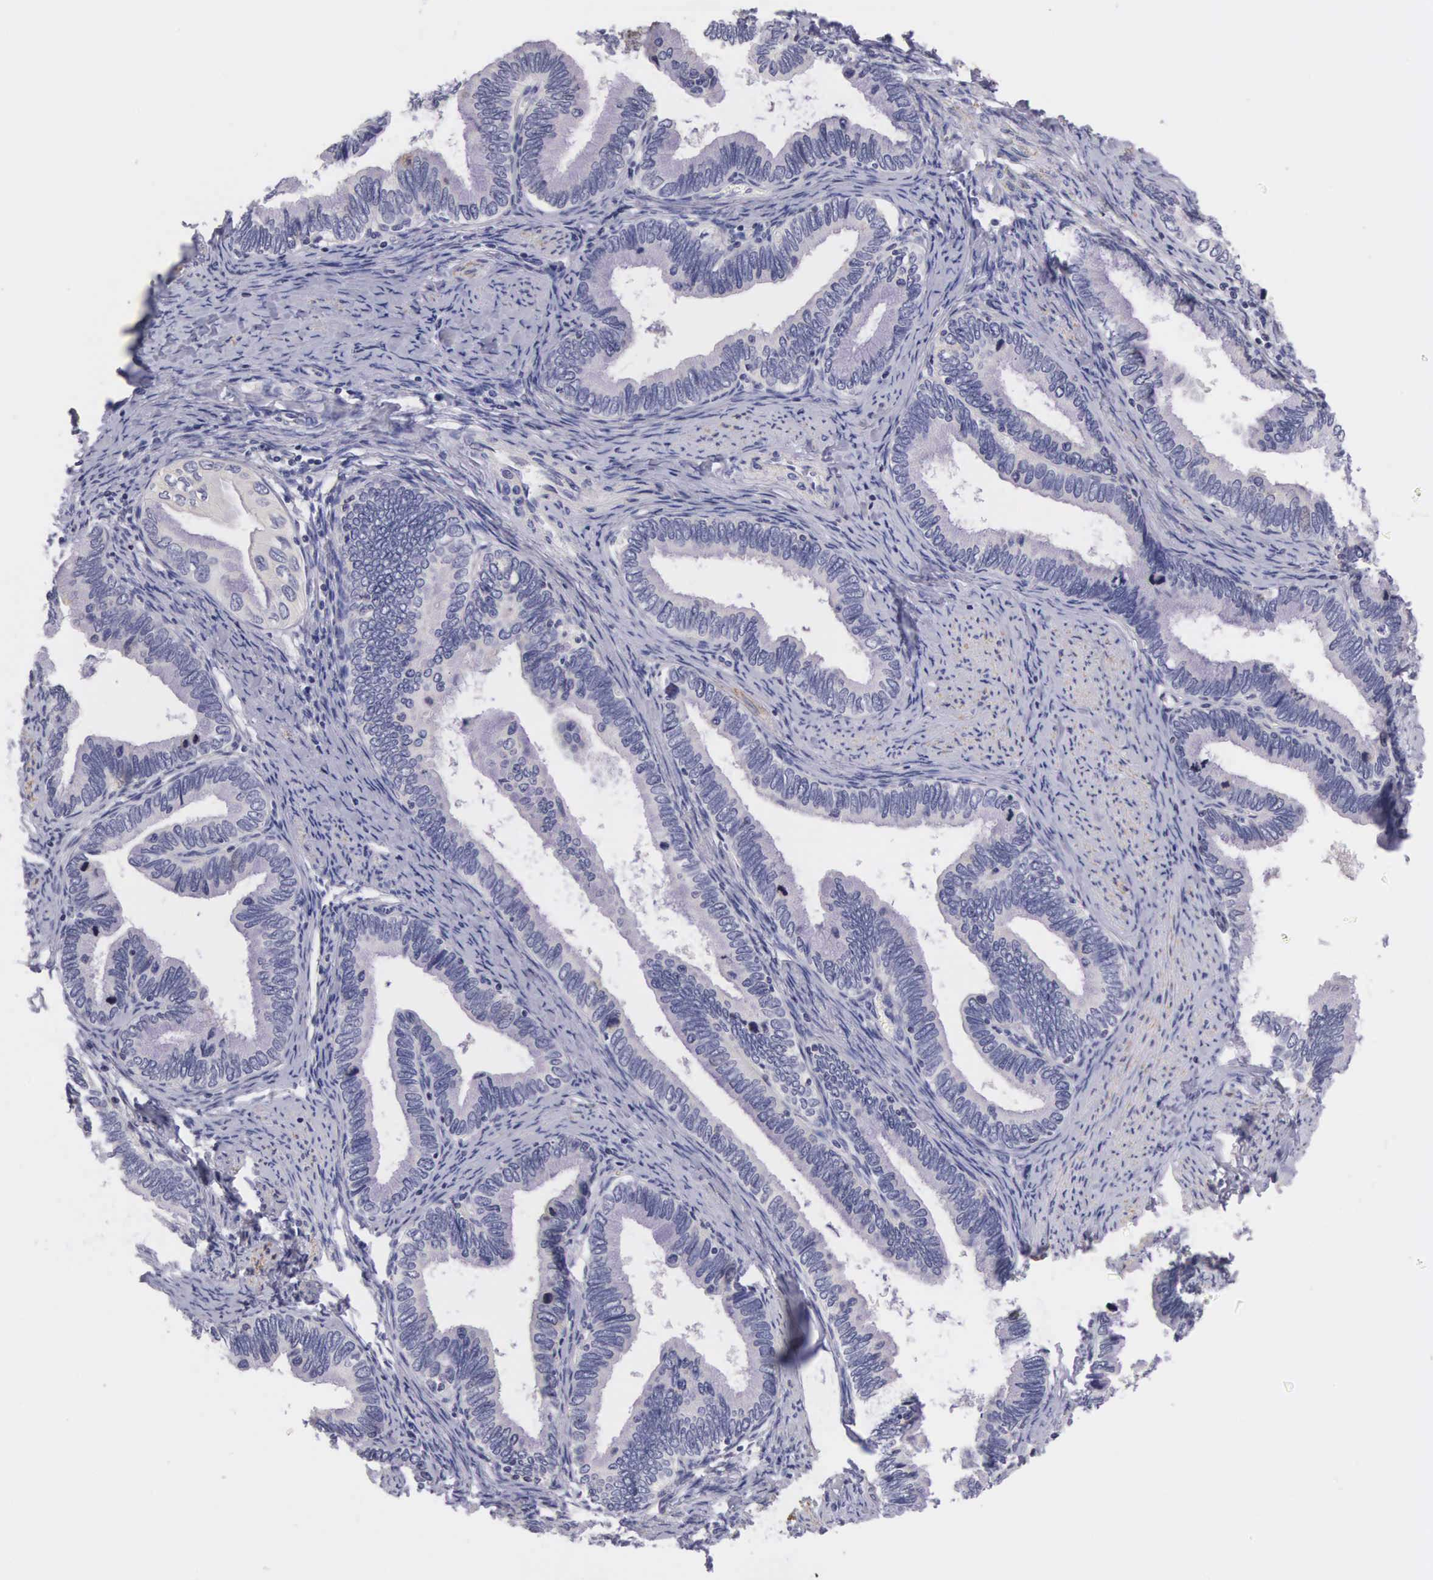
{"staining": {"intensity": "negative", "quantity": "none", "location": "none"}, "tissue": "cervical cancer", "cell_type": "Tumor cells", "image_type": "cancer", "snomed": [{"axis": "morphology", "description": "Adenocarcinoma, NOS"}, {"axis": "topography", "description": "Cervix"}], "caption": "Adenocarcinoma (cervical) was stained to show a protein in brown. There is no significant positivity in tumor cells. (Brightfield microscopy of DAB (3,3'-diaminobenzidine) immunohistochemistry (IHC) at high magnification).", "gene": "OSBPL3", "patient": {"sex": "female", "age": 49}}